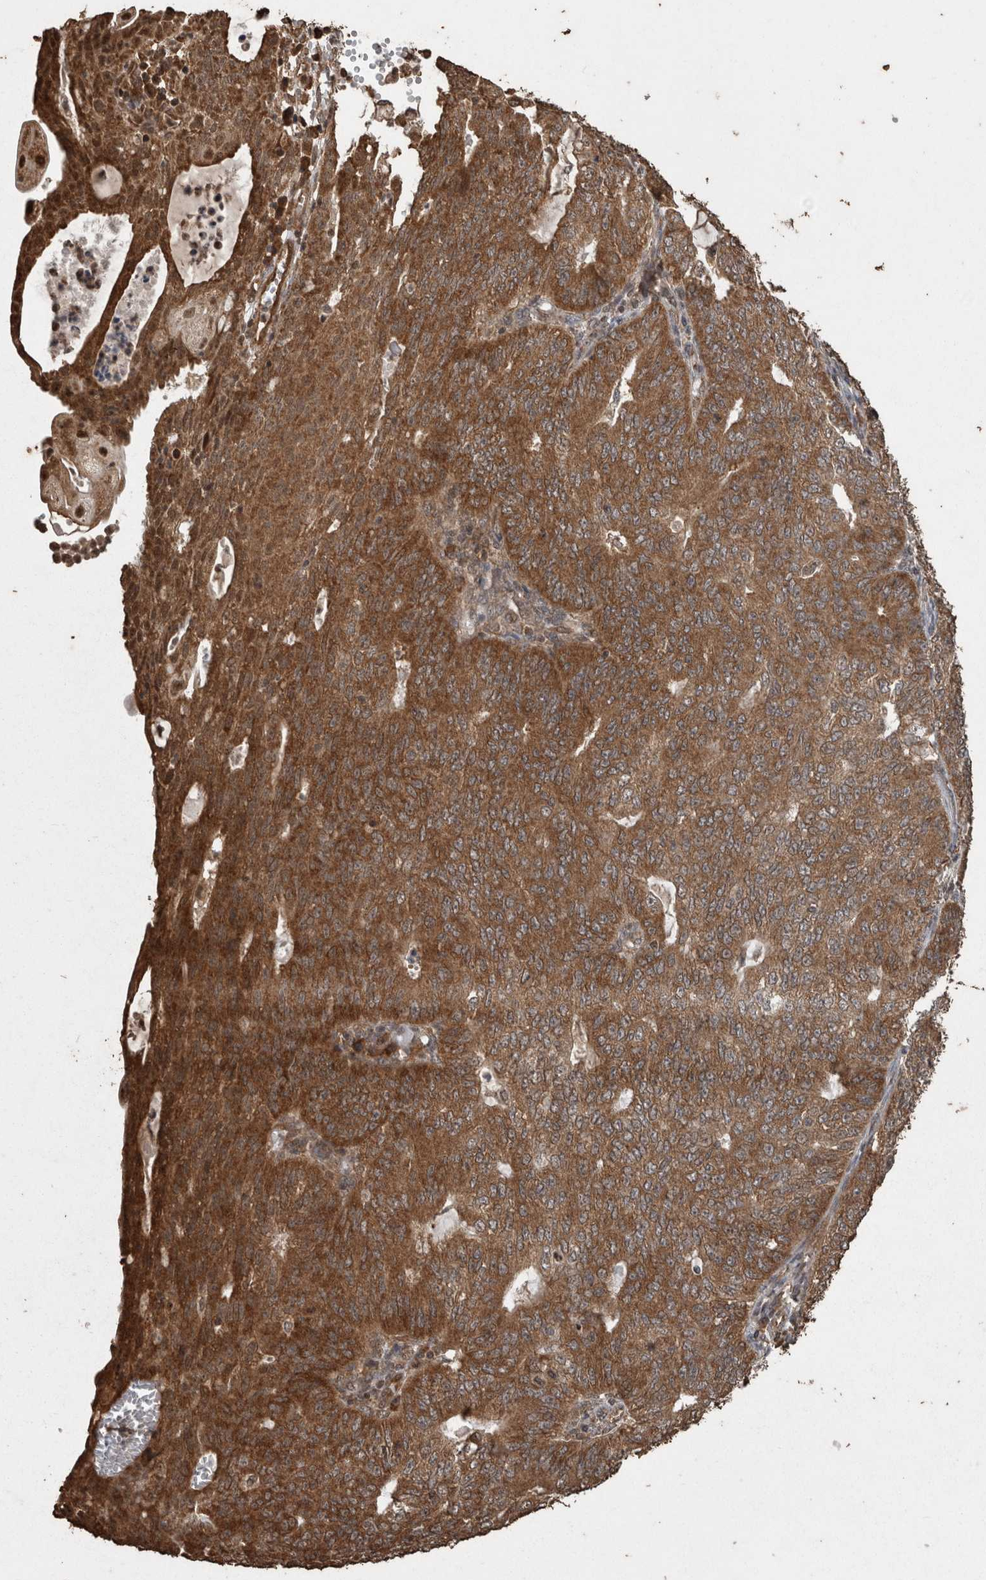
{"staining": {"intensity": "strong", "quantity": ">75%", "location": "cytoplasmic/membranous"}, "tissue": "endometrial cancer", "cell_type": "Tumor cells", "image_type": "cancer", "snomed": [{"axis": "morphology", "description": "Adenocarcinoma, NOS"}, {"axis": "topography", "description": "Endometrium"}], "caption": "Immunohistochemical staining of endometrial cancer displays high levels of strong cytoplasmic/membranous expression in about >75% of tumor cells. (DAB = brown stain, brightfield microscopy at high magnification).", "gene": "PINK1", "patient": {"sex": "female", "age": 32}}